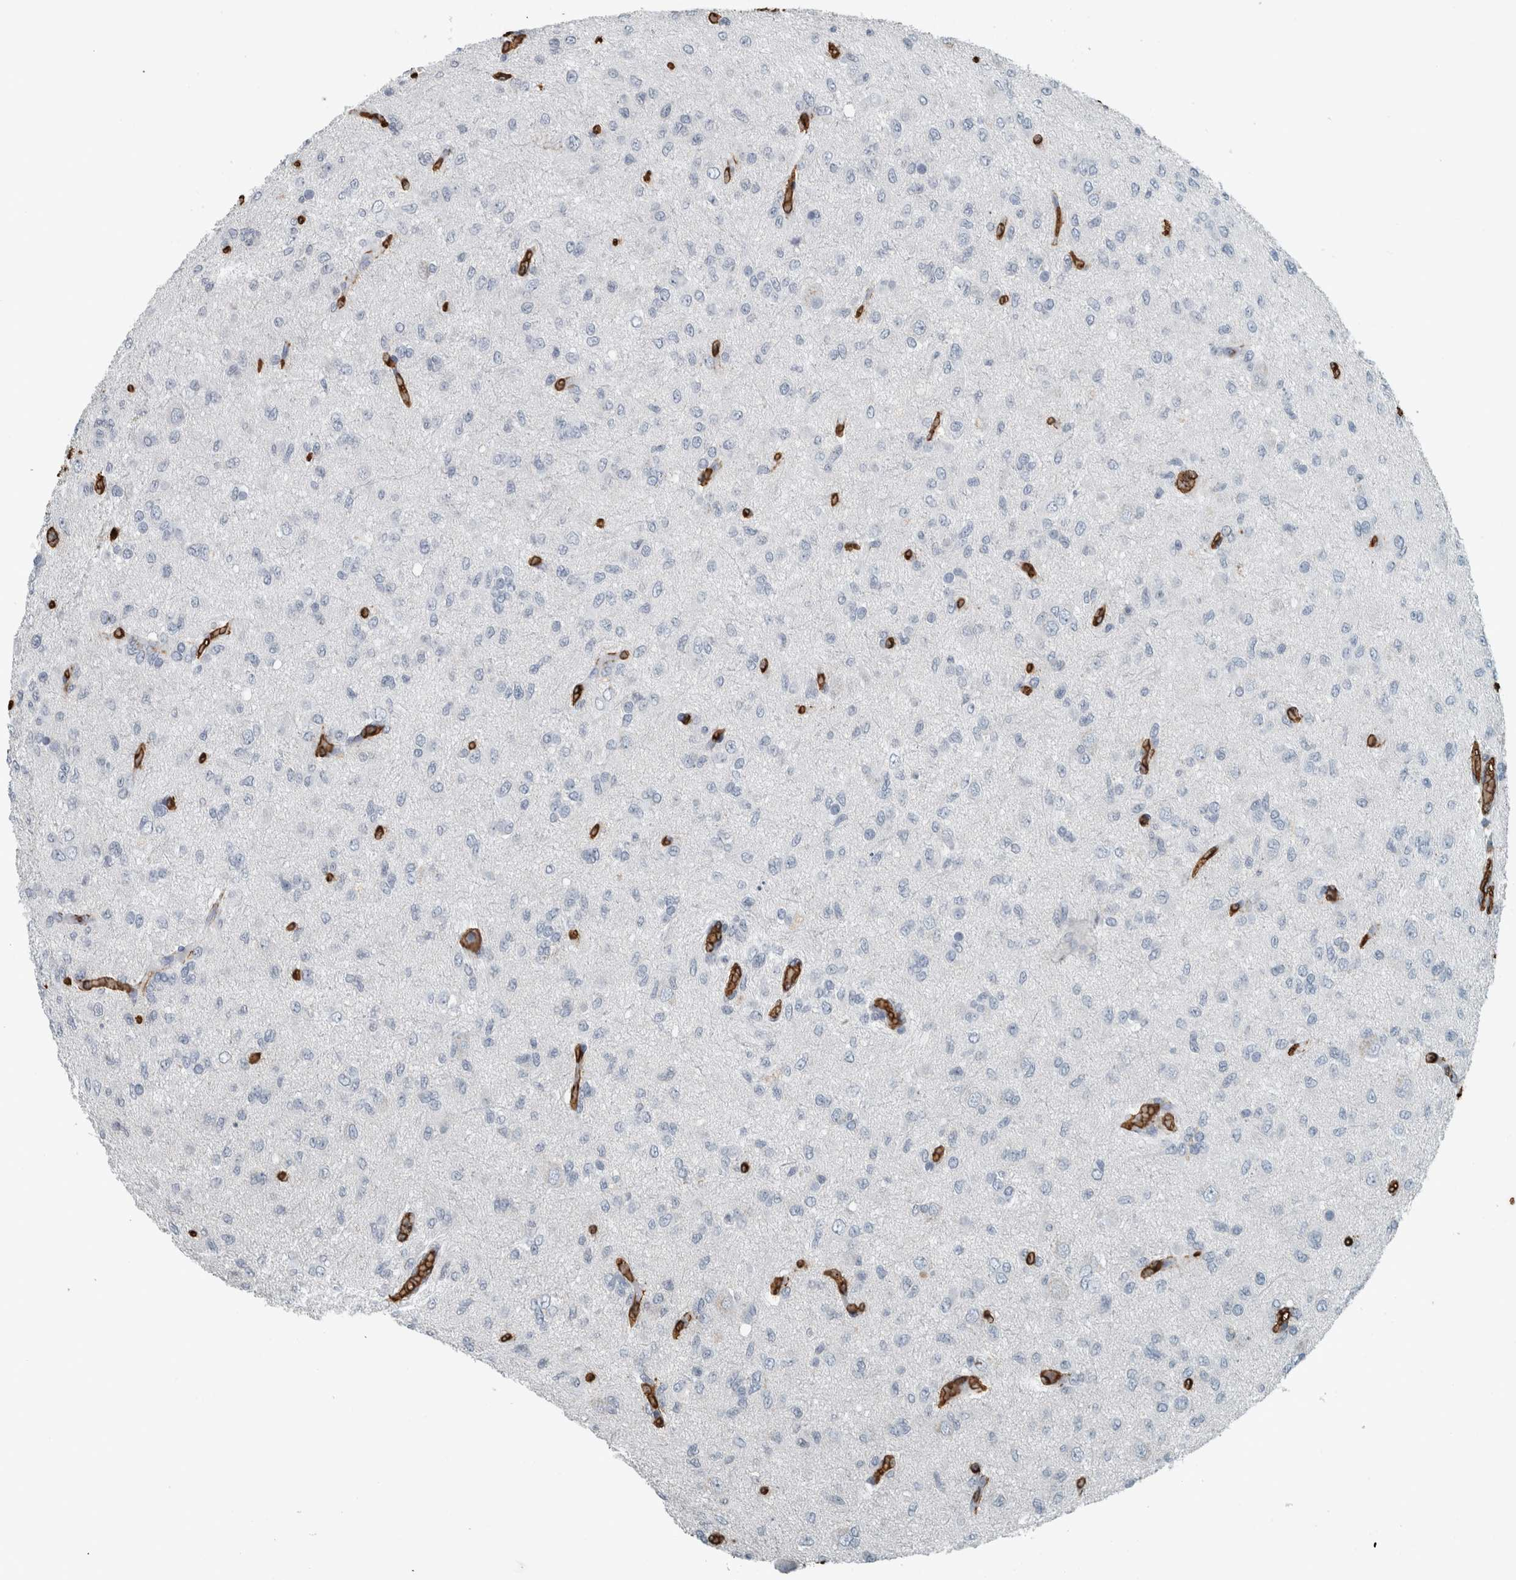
{"staining": {"intensity": "negative", "quantity": "none", "location": "none"}, "tissue": "glioma", "cell_type": "Tumor cells", "image_type": "cancer", "snomed": [{"axis": "morphology", "description": "Glioma, malignant, High grade"}, {"axis": "topography", "description": "Brain"}], "caption": "DAB immunohistochemical staining of malignant glioma (high-grade) demonstrates no significant positivity in tumor cells.", "gene": "LBP", "patient": {"sex": "female", "age": 59}}